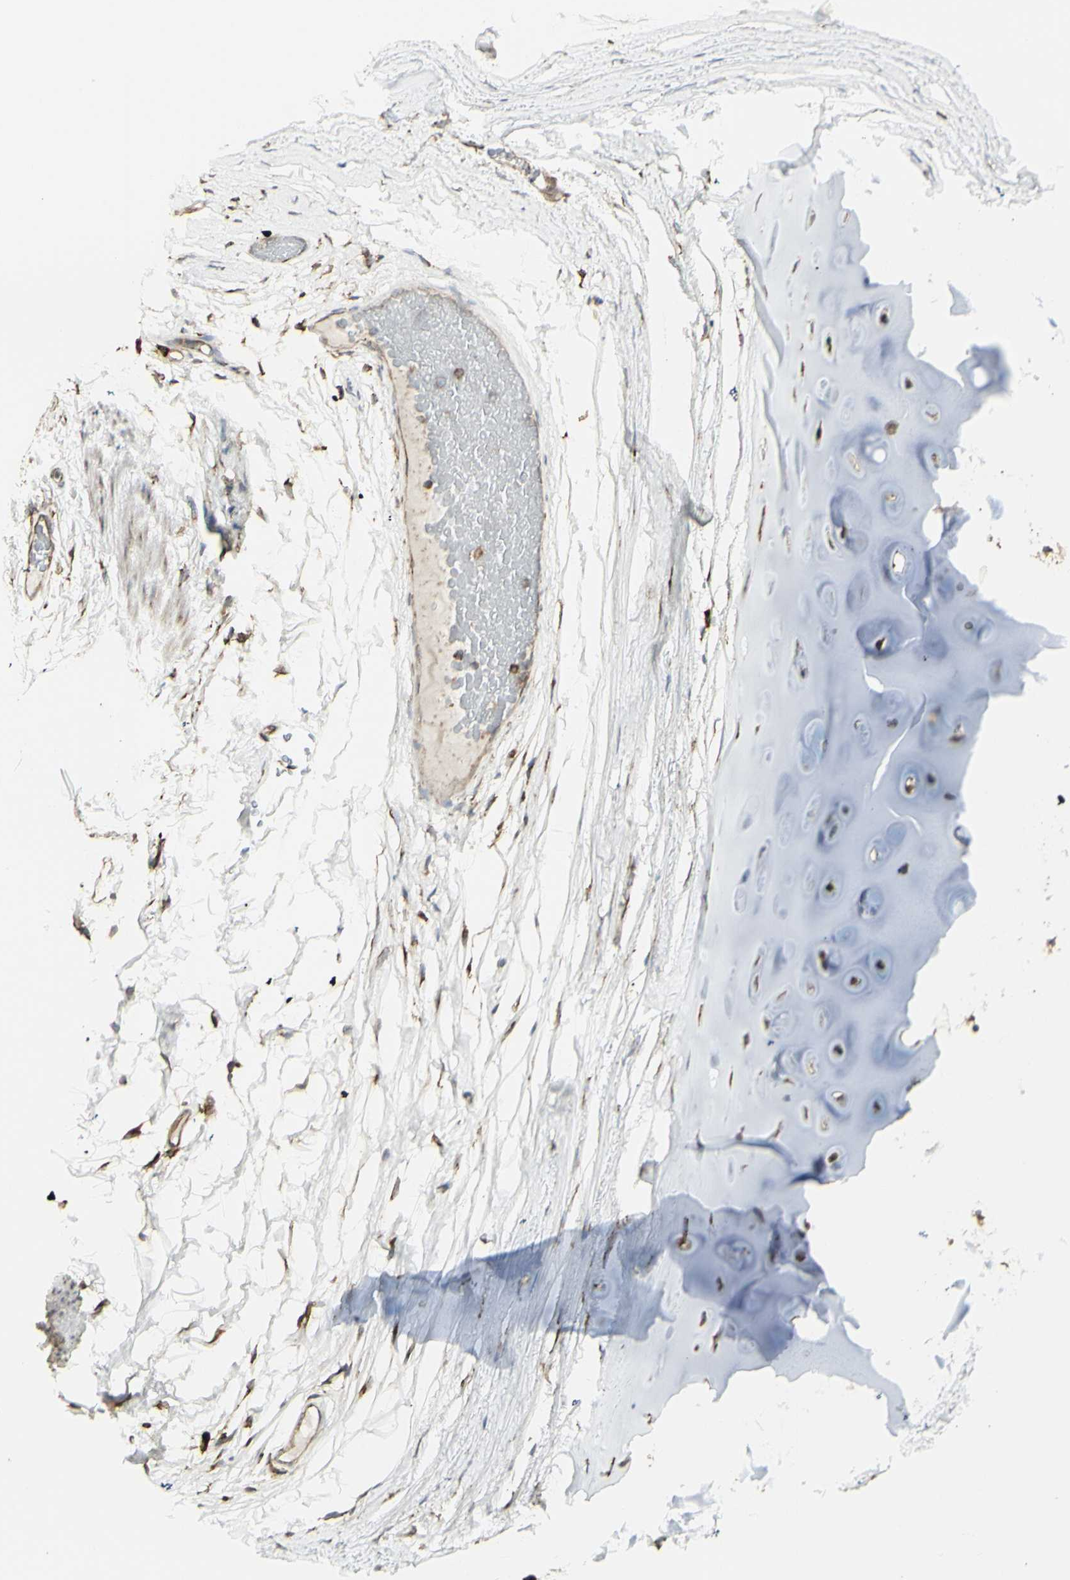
{"staining": {"intensity": "moderate", "quantity": "25%-75%", "location": "cytoplasmic/membranous"}, "tissue": "adipose tissue", "cell_type": "Adipocytes", "image_type": "normal", "snomed": [{"axis": "morphology", "description": "Normal tissue, NOS"}, {"axis": "topography", "description": "Bronchus"}], "caption": "Adipocytes display moderate cytoplasmic/membranous positivity in approximately 25%-75% of cells in normal adipose tissue.", "gene": "EEF1B2", "patient": {"sex": "female", "age": 73}}